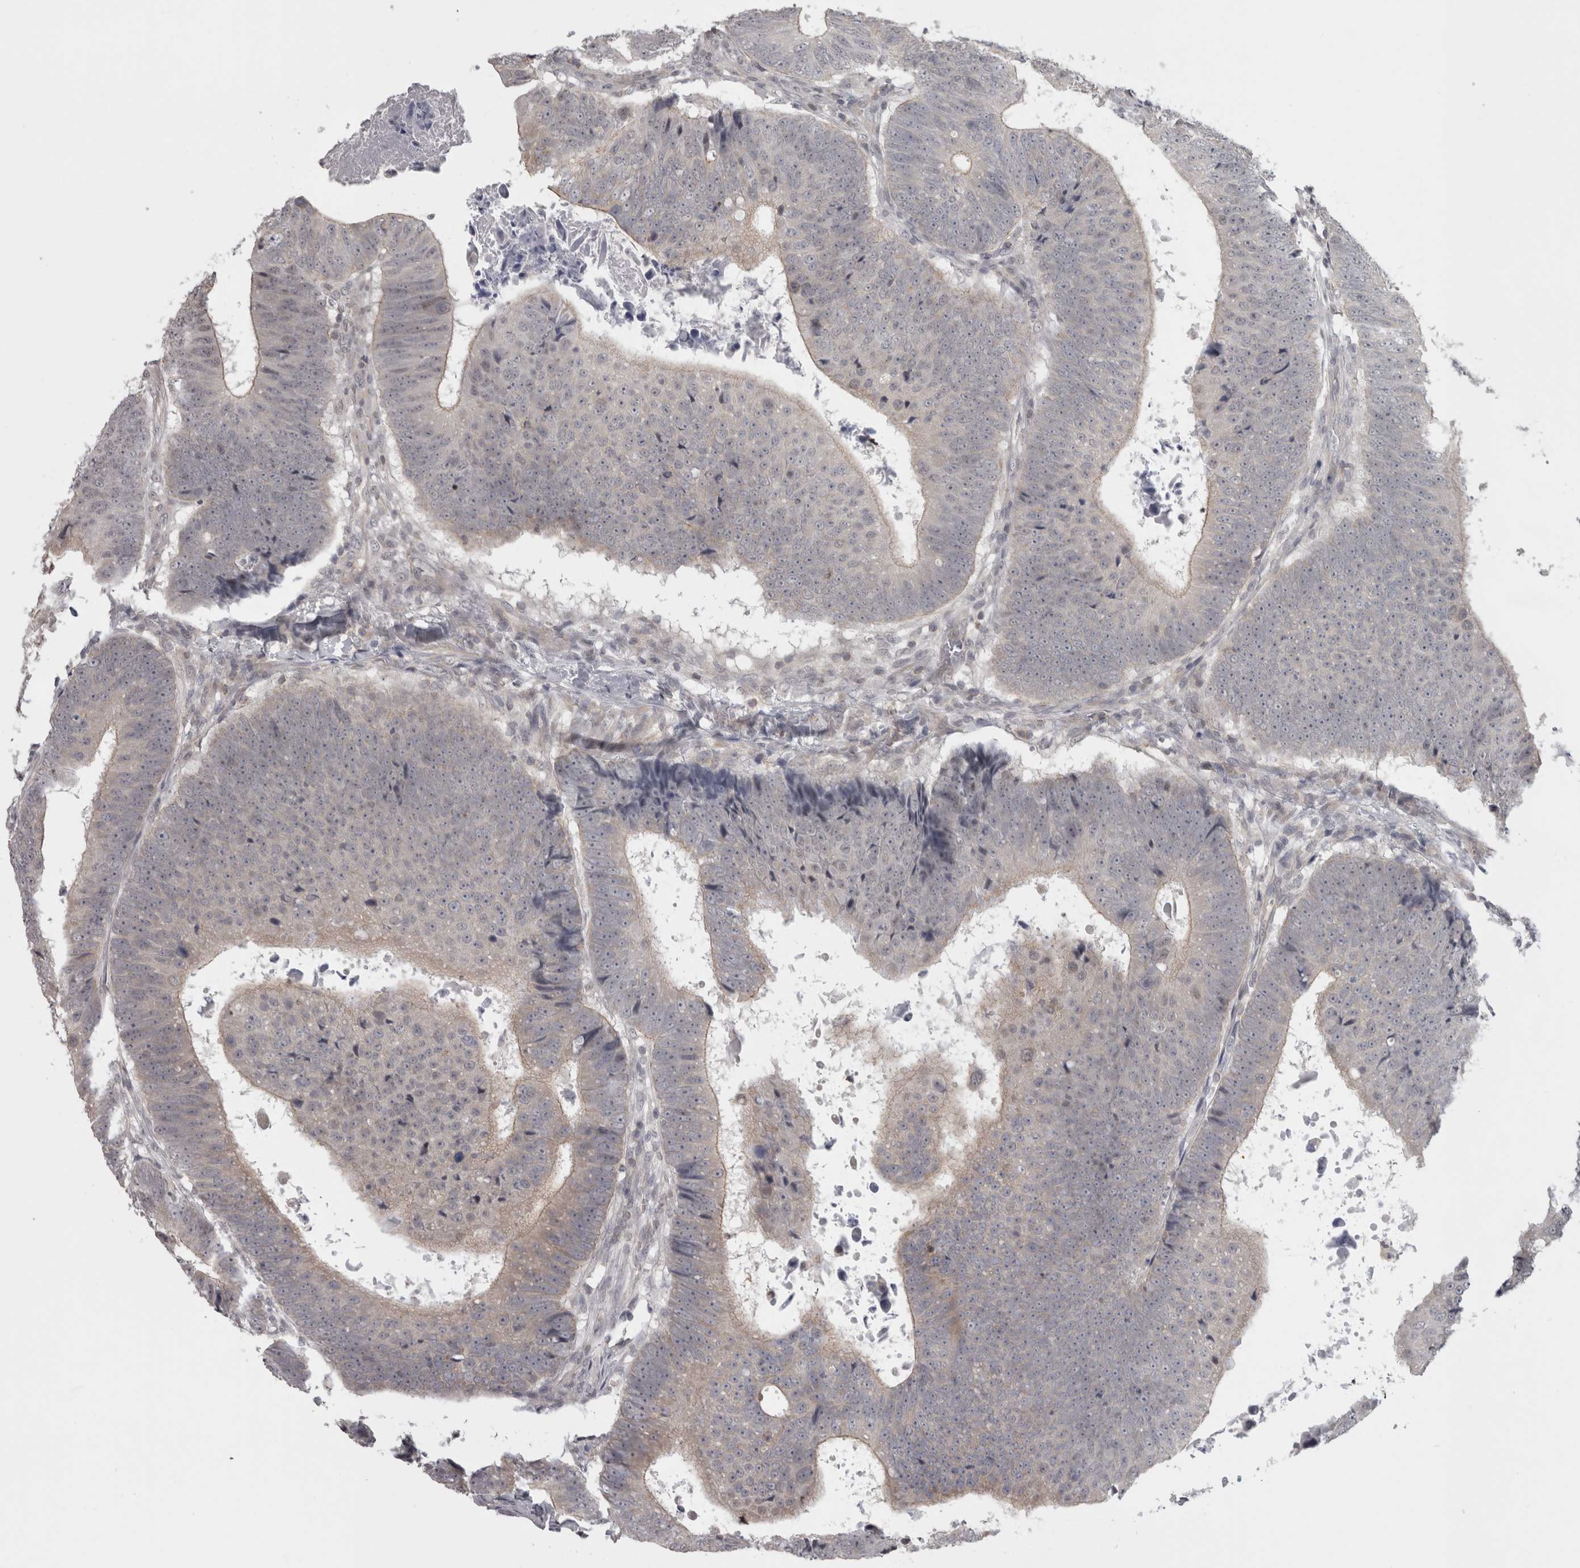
{"staining": {"intensity": "weak", "quantity": "<25%", "location": "cytoplasmic/membranous"}, "tissue": "colorectal cancer", "cell_type": "Tumor cells", "image_type": "cancer", "snomed": [{"axis": "morphology", "description": "Adenocarcinoma, NOS"}, {"axis": "topography", "description": "Colon"}], "caption": "A histopathology image of human adenocarcinoma (colorectal) is negative for staining in tumor cells.", "gene": "PPP1R12B", "patient": {"sex": "male", "age": 56}}